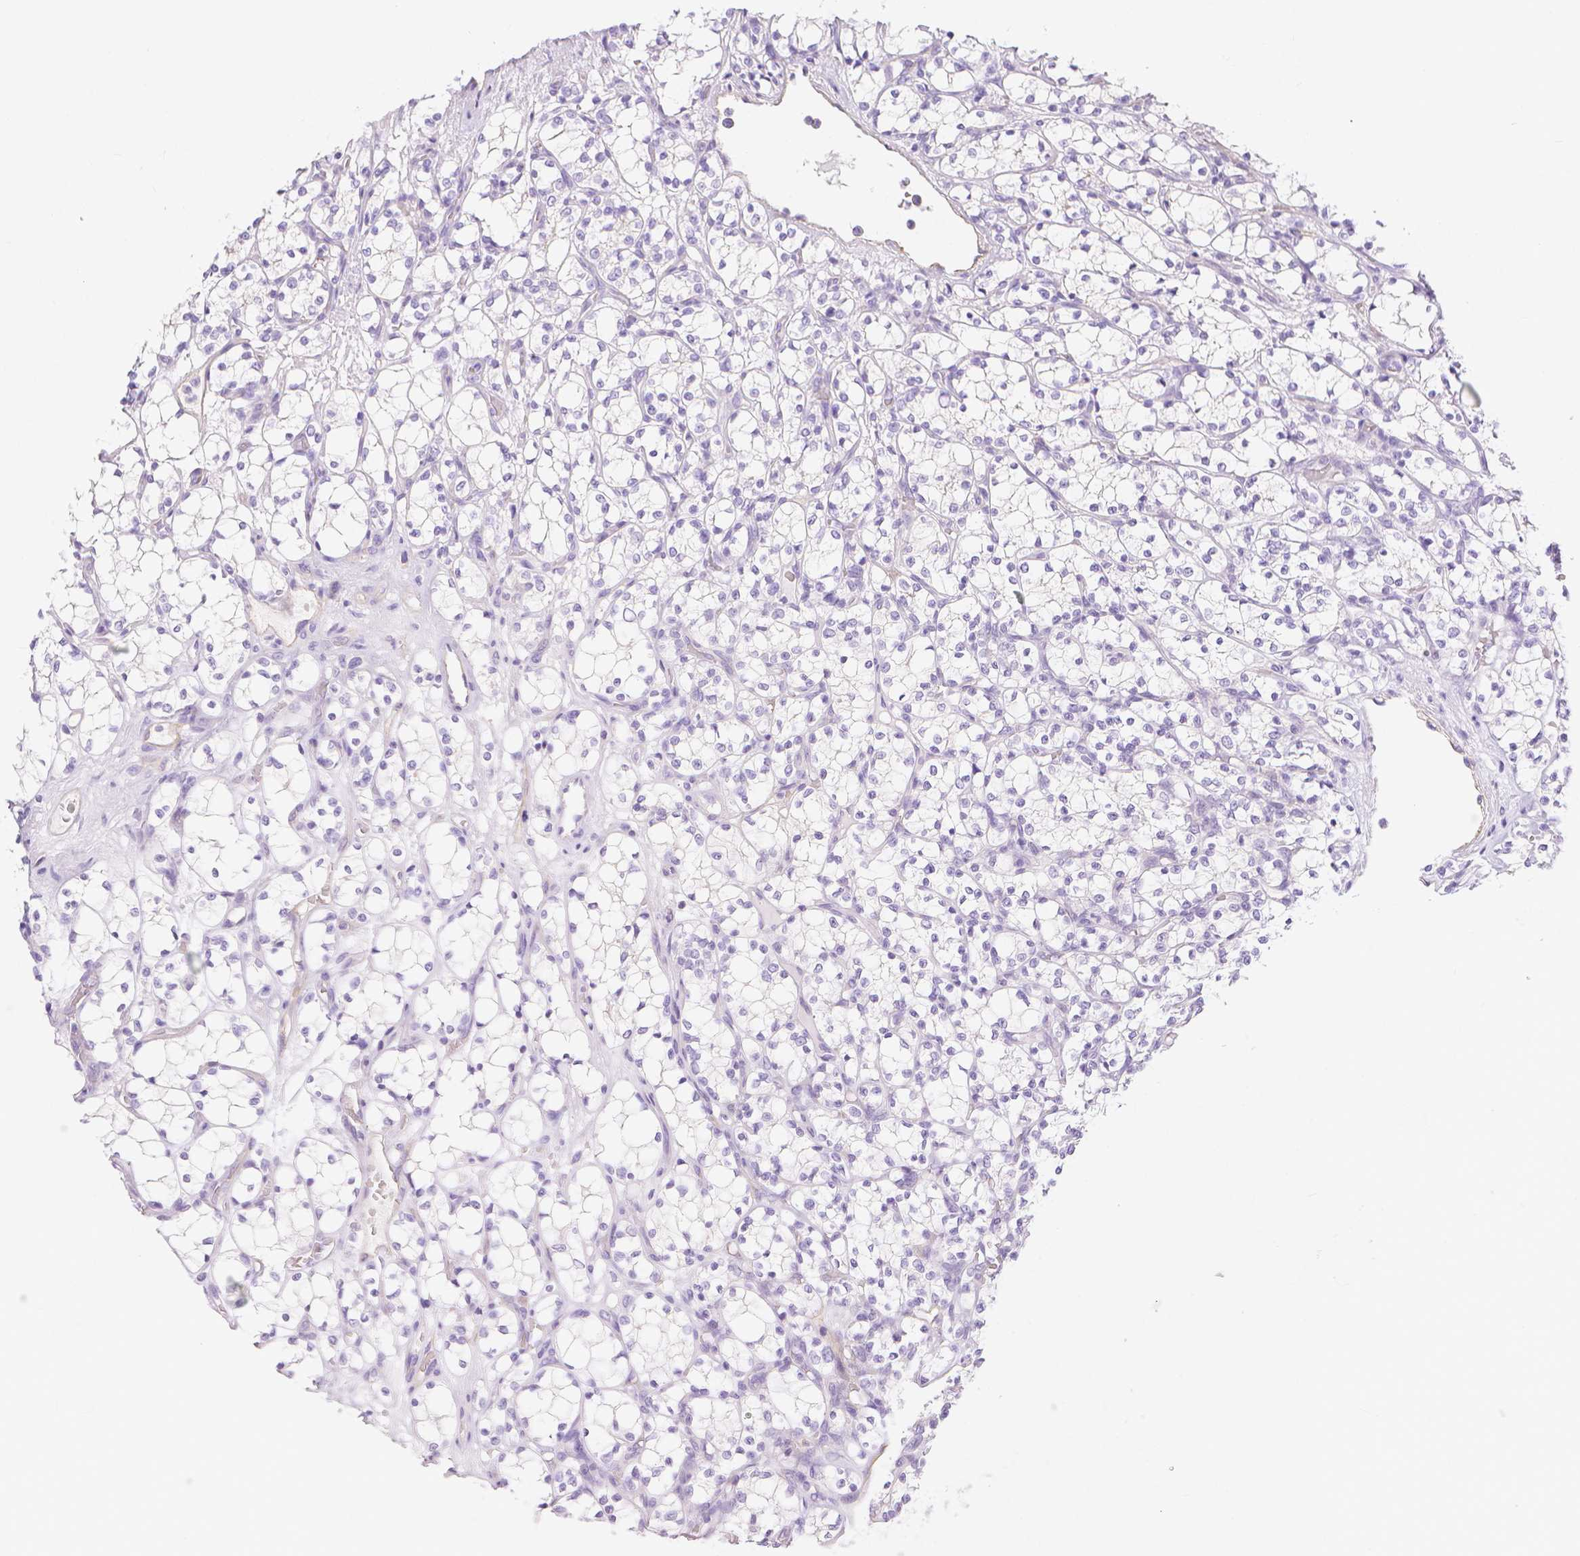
{"staining": {"intensity": "negative", "quantity": "none", "location": "none"}, "tissue": "renal cancer", "cell_type": "Tumor cells", "image_type": "cancer", "snomed": [{"axis": "morphology", "description": "Adenocarcinoma, NOS"}, {"axis": "topography", "description": "Kidney"}], "caption": "Tumor cells show no significant positivity in renal cancer. (DAB (3,3'-diaminobenzidine) IHC visualized using brightfield microscopy, high magnification).", "gene": "SLC27A5", "patient": {"sex": "female", "age": 69}}